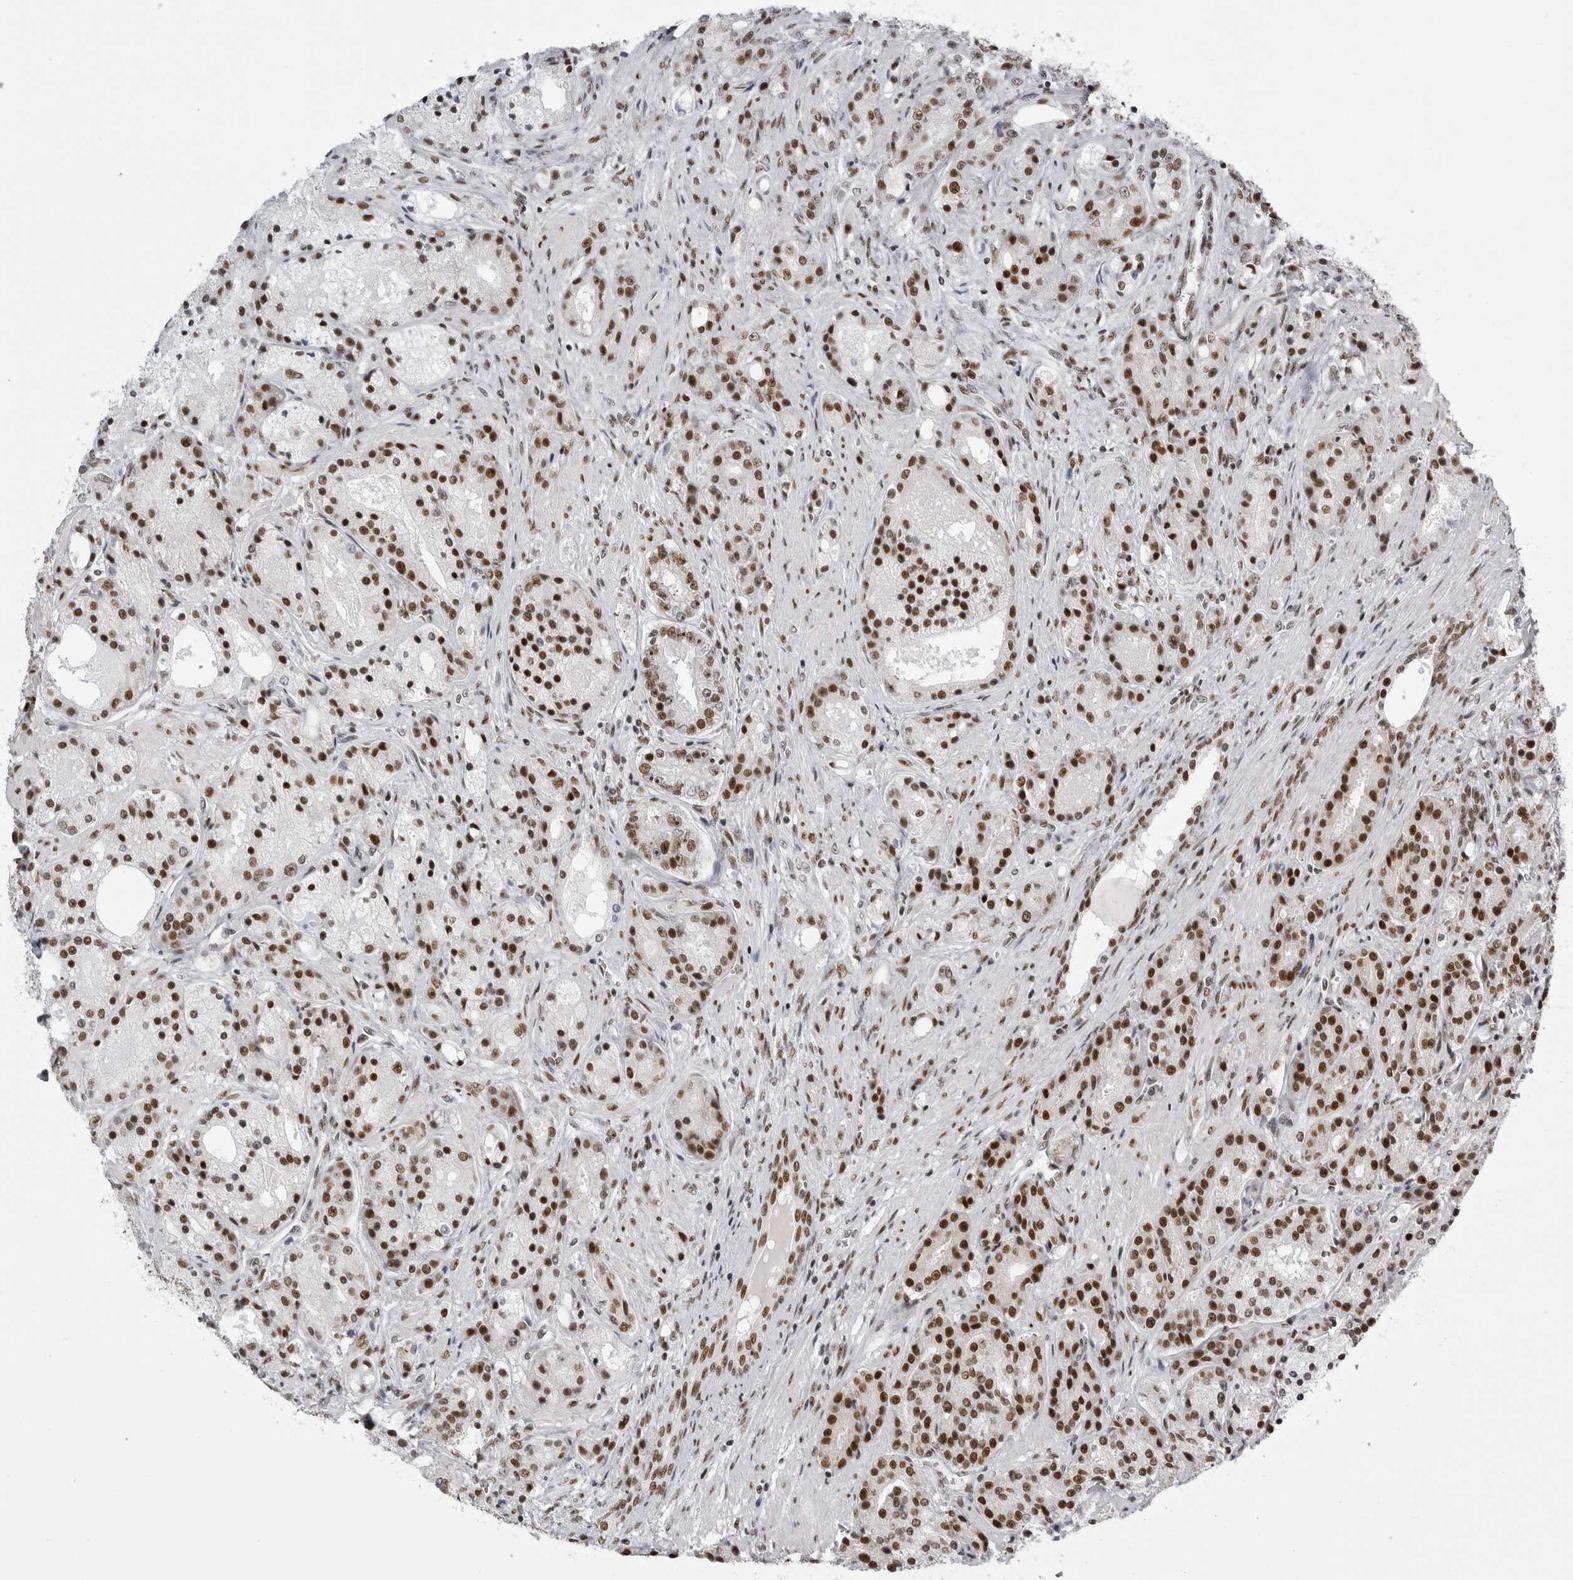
{"staining": {"intensity": "strong", "quantity": ">75%", "location": "nuclear"}, "tissue": "prostate cancer", "cell_type": "Tumor cells", "image_type": "cancer", "snomed": [{"axis": "morphology", "description": "Adenocarcinoma, High grade"}, {"axis": "topography", "description": "Prostate"}], "caption": "Immunohistochemical staining of prostate high-grade adenocarcinoma shows high levels of strong nuclear positivity in approximately >75% of tumor cells.", "gene": "DHX9", "patient": {"sex": "male", "age": 60}}